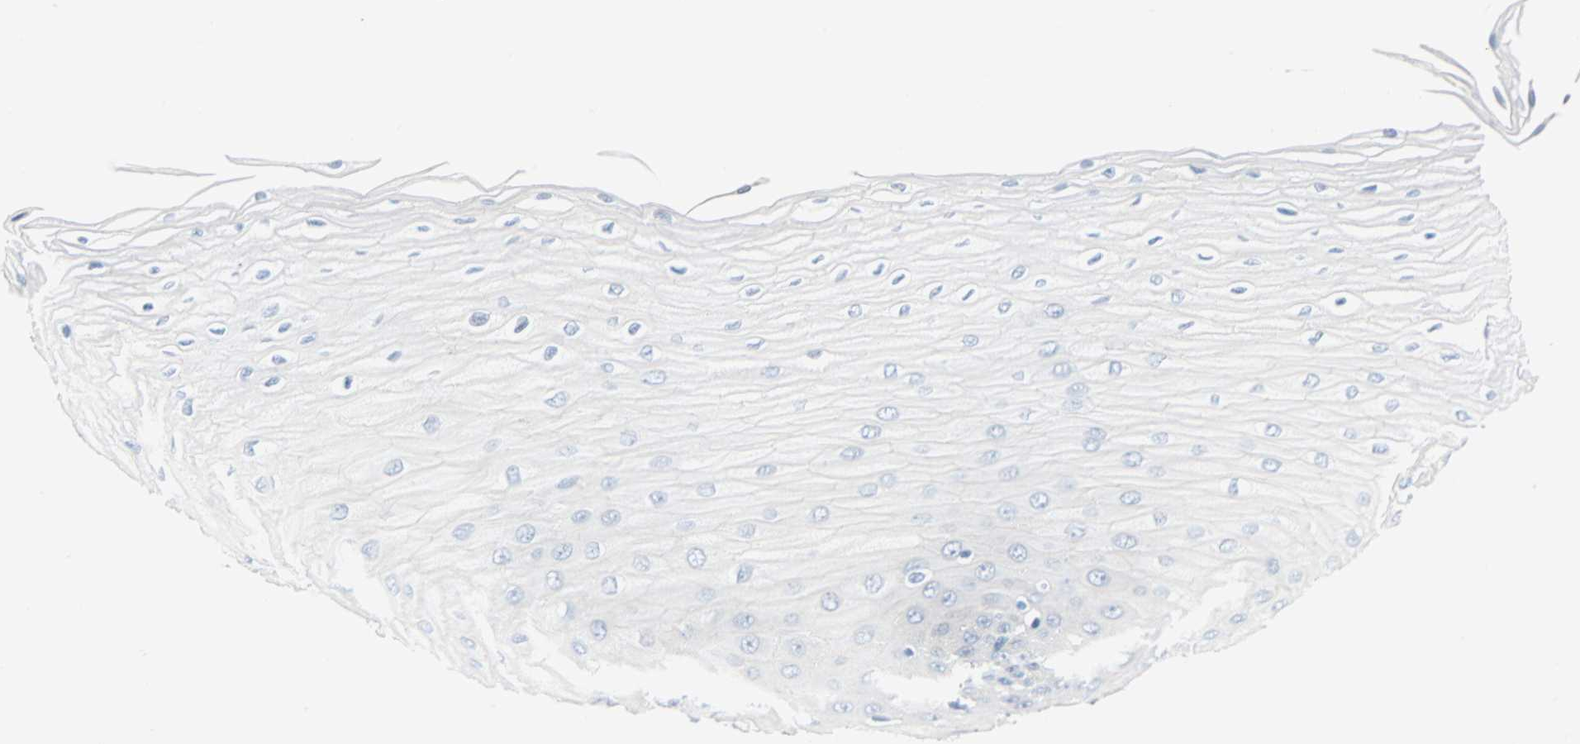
{"staining": {"intensity": "negative", "quantity": "none", "location": "none"}, "tissue": "esophagus", "cell_type": "Squamous epithelial cells", "image_type": "normal", "snomed": [{"axis": "morphology", "description": "Normal tissue, NOS"}, {"axis": "morphology", "description": "Squamous cell carcinoma, NOS"}, {"axis": "topography", "description": "Esophagus"}], "caption": "Immunohistochemistry histopathology image of unremarkable esophagus: esophagus stained with DAB reveals no significant protein expression in squamous epithelial cells. (DAB immunohistochemistry (IHC), high magnification).", "gene": "VPS9D1", "patient": {"sex": "male", "age": 65}}